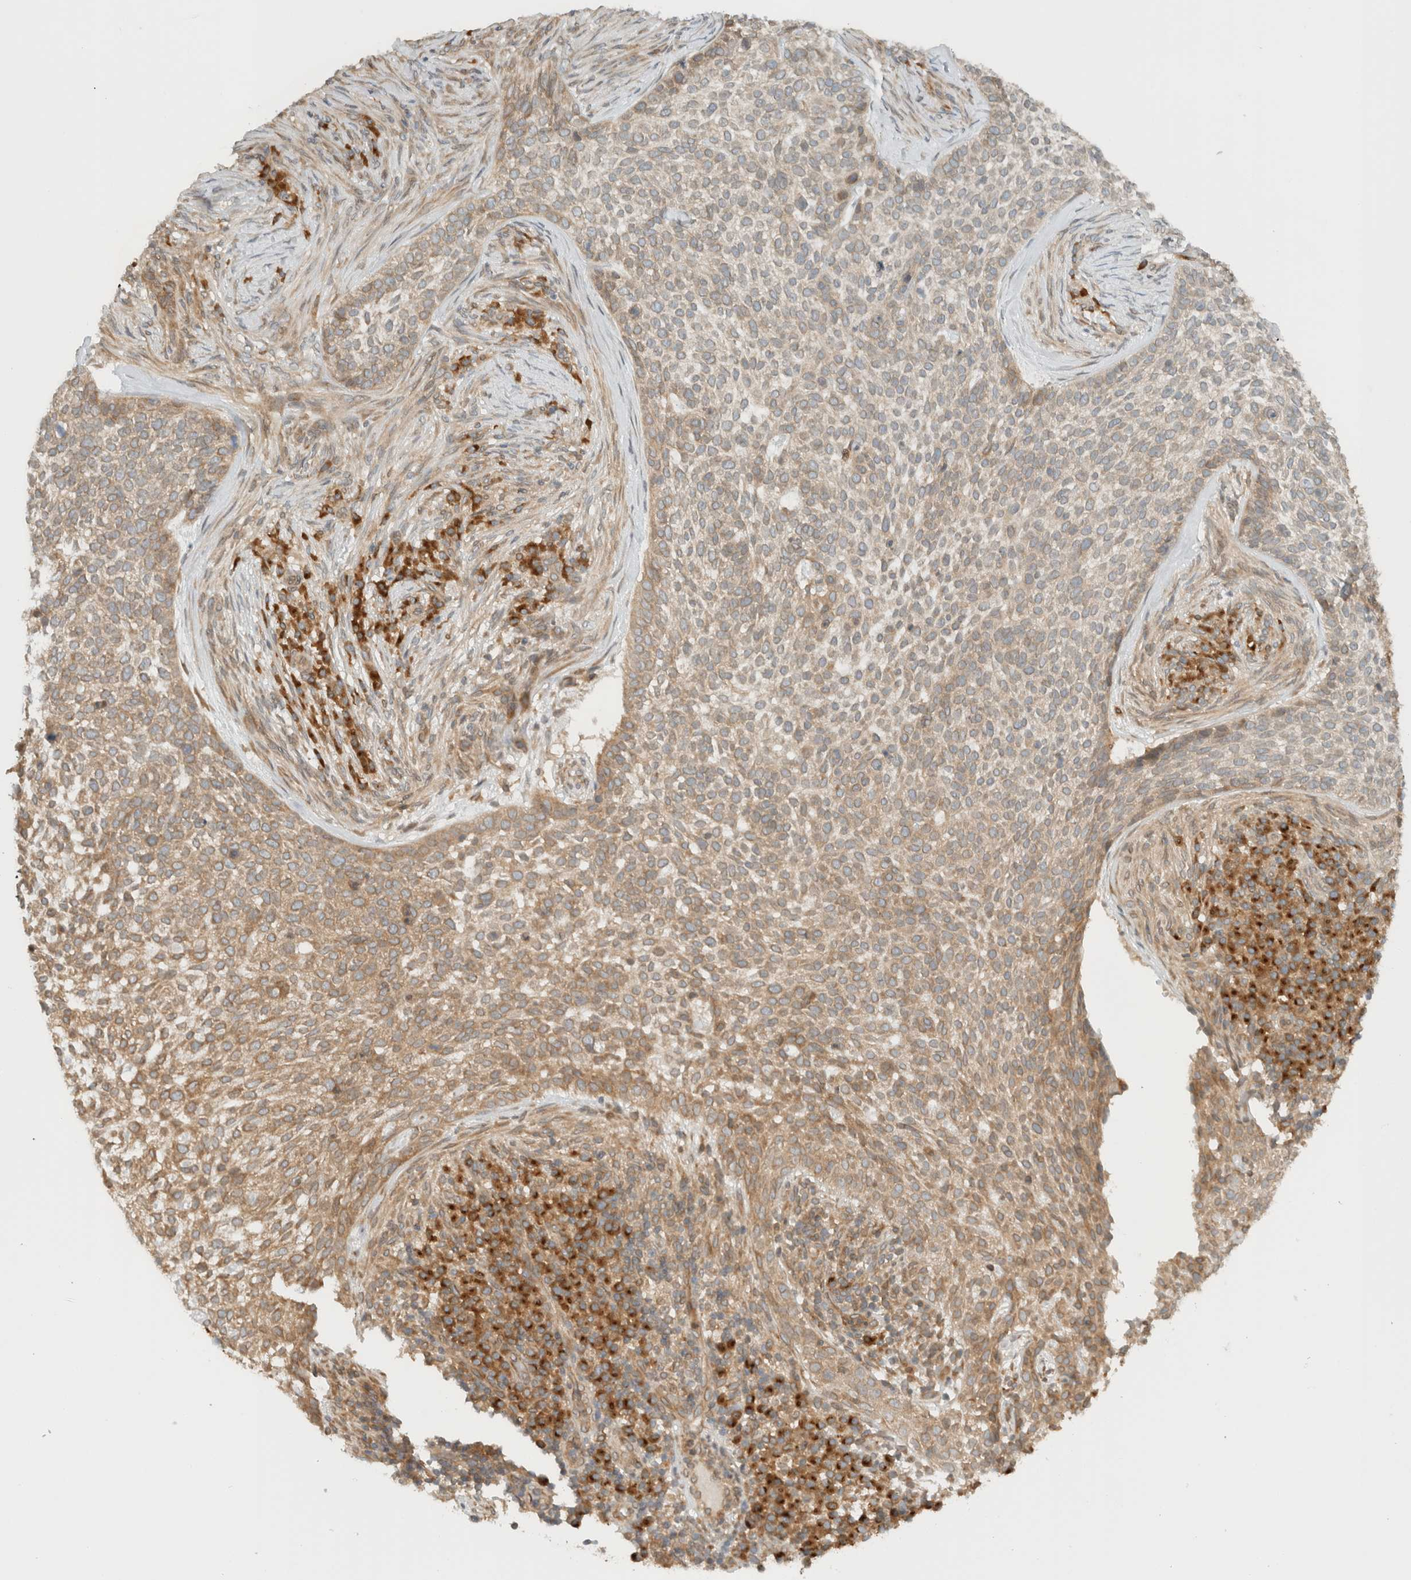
{"staining": {"intensity": "weak", "quantity": ">75%", "location": "cytoplasmic/membranous"}, "tissue": "skin cancer", "cell_type": "Tumor cells", "image_type": "cancer", "snomed": [{"axis": "morphology", "description": "Basal cell carcinoma"}, {"axis": "topography", "description": "Skin"}], "caption": "The image demonstrates a brown stain indicating the presence of a protein in the cytoplasmic/membranous of tumor cells in skin basal cell carcinoma.", "gene": "ARFGEF2", "patient": {"sex": "female", "age": 64}}